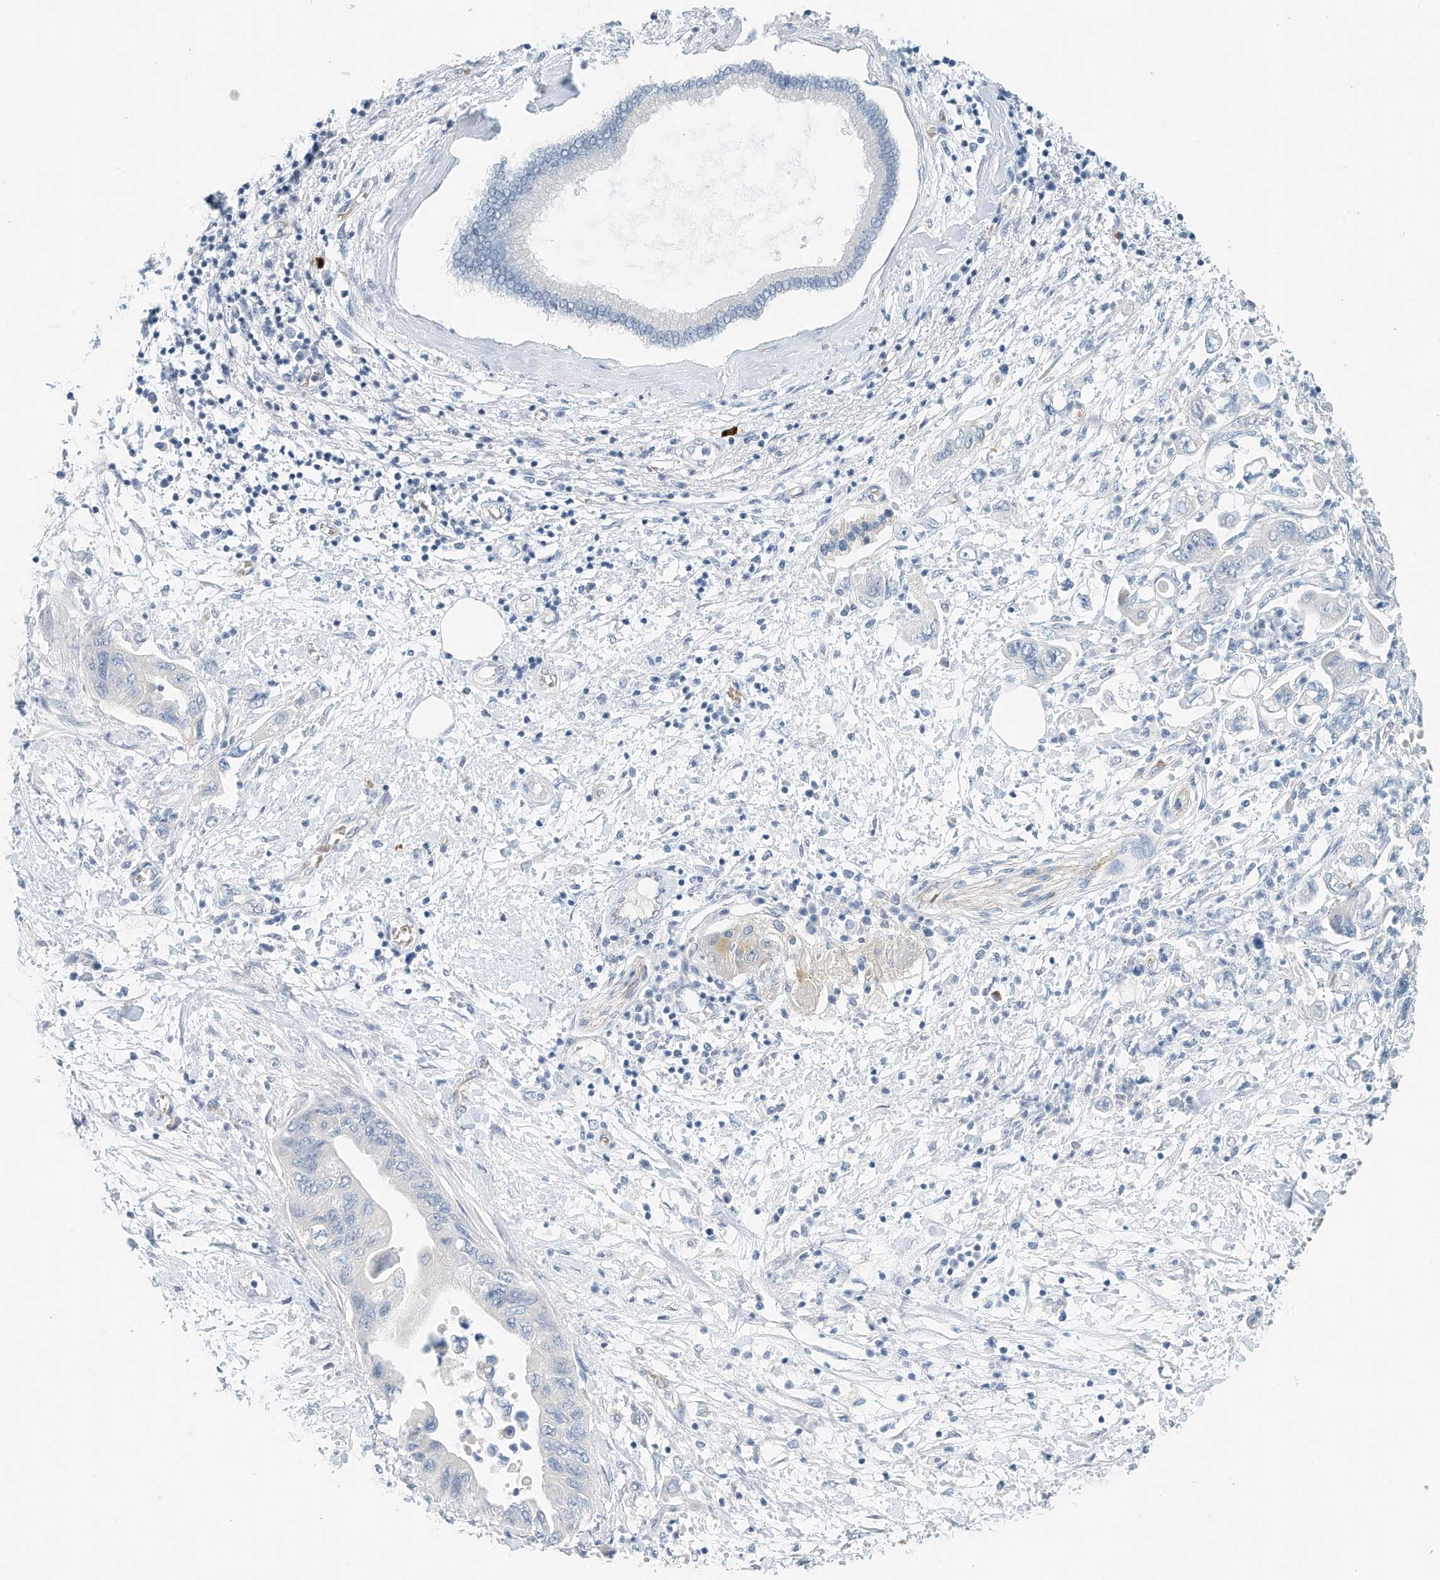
{"staining": {"intensity": "negative", "quantity": "none", "location": "none"}, "tissue": "pancreatic cancer", "cell_type": "Tumor cells", "image_type": "cancer", "snomed": [{"axis": "morphology", "description": "Adenocarcinoma, NOS"}, {"axis": "topography", "description": "Pancreas"}], "caption": "Human adenocarcinoma (pancreatic) stained for a protein using immunohistochemistry (IHC) demonstrates no positivity in tumor cells.", "gene": "RCAN3", "patient": {"sex": "female", "age": 73}}